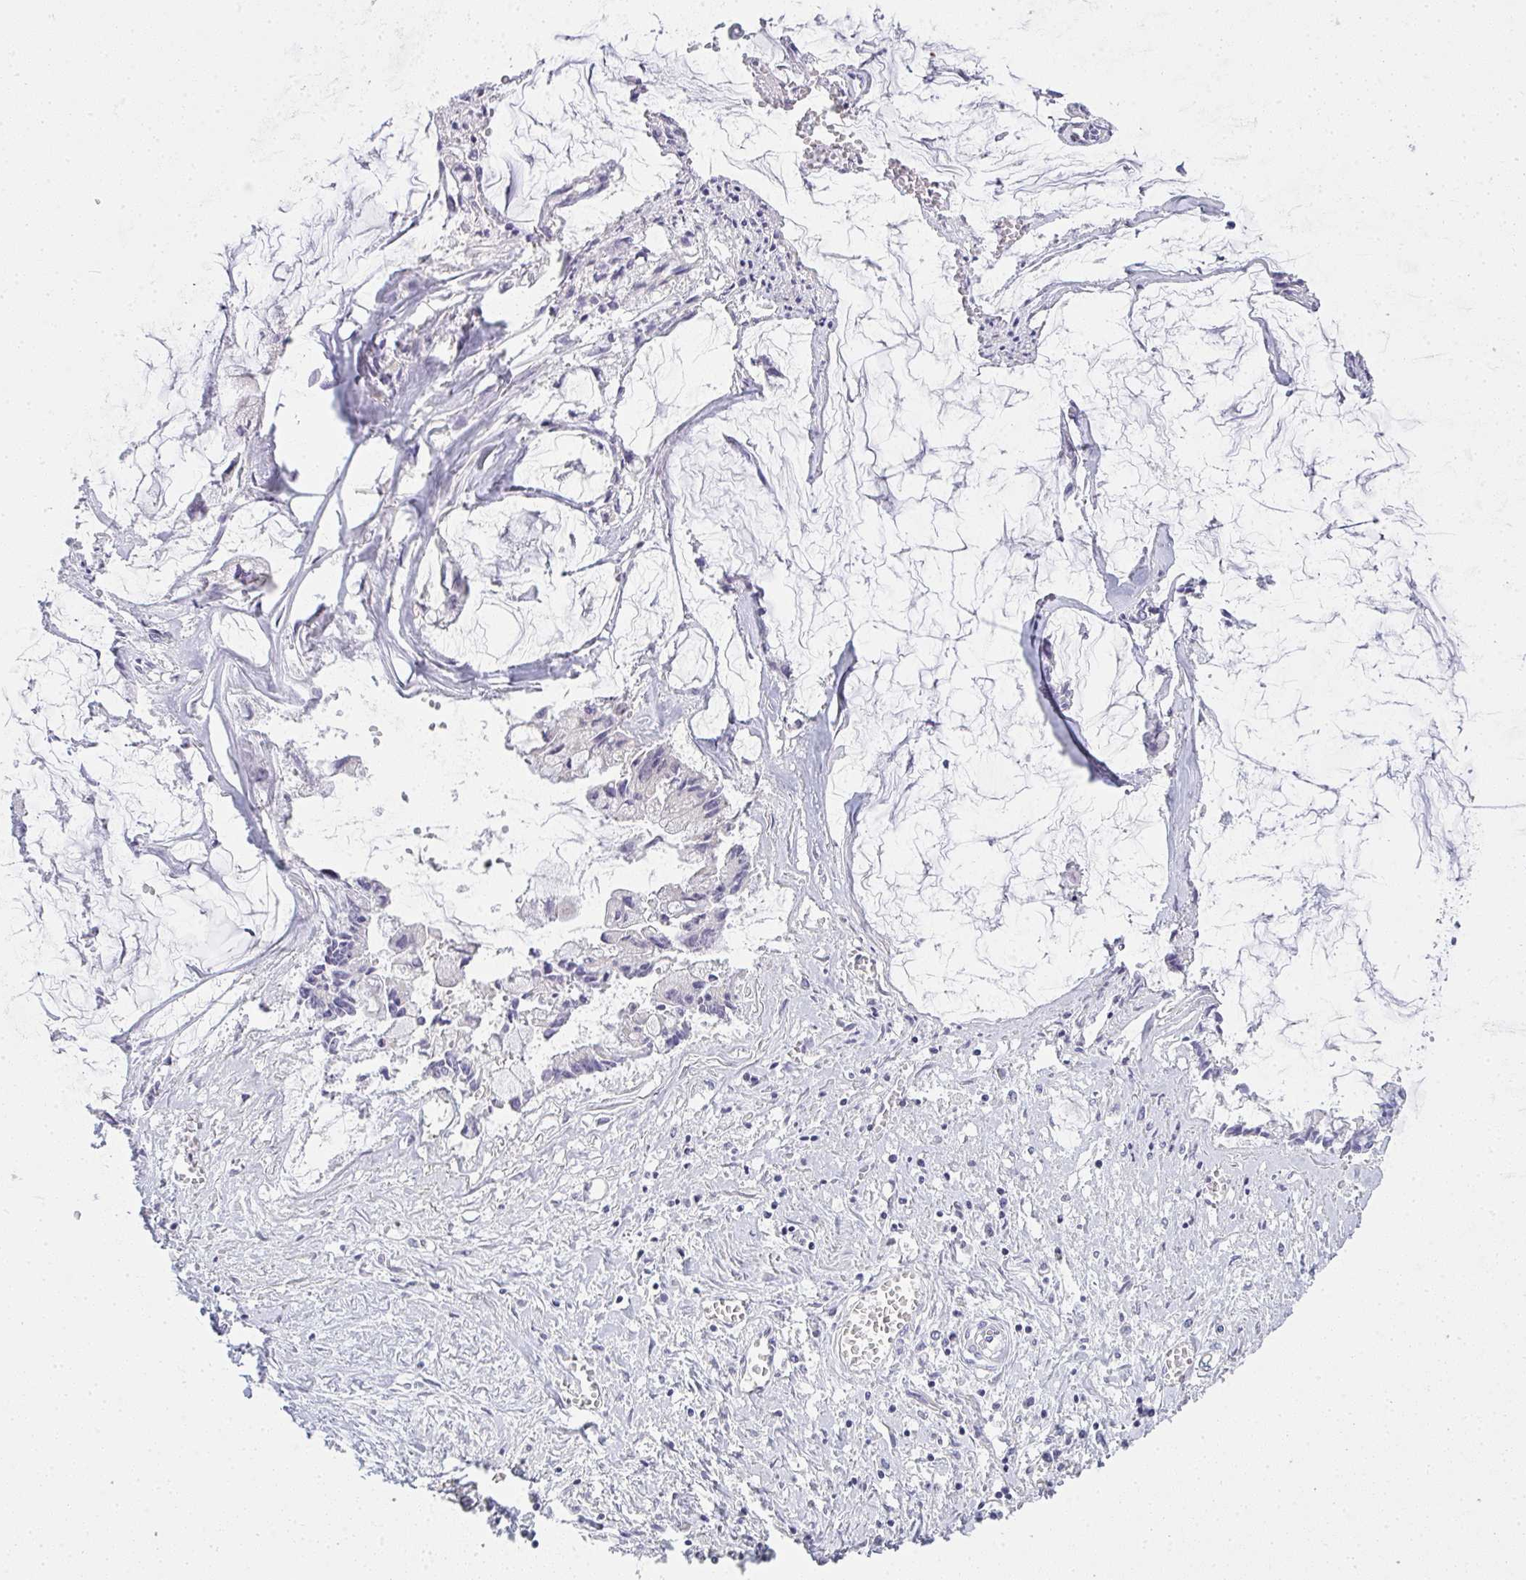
{"staining": {"intensity": "negative", "quantity": "none", "location": "none"}, "tissue": "ovarian cancer", "cell_type": "Tumor cells", "image_type": "cancer", "snomed": [{"axis": "morphology", "description": "Cystadenocarcinoma, mucinous, NOS"}, {"axis": "topography", "description": "Ovary"}], "caption": "Immunohistochemistry (IHC) micrograph of neoplastic tissue: human ovarian cancer (mucinous cystadenocarcinoma) stained with DAB (3,3'-diaminobenzidine) reveals no significant protein expression in tumor cells.", "gene": "GSDMB", "patient": {"sex": "female", "age": 90}}